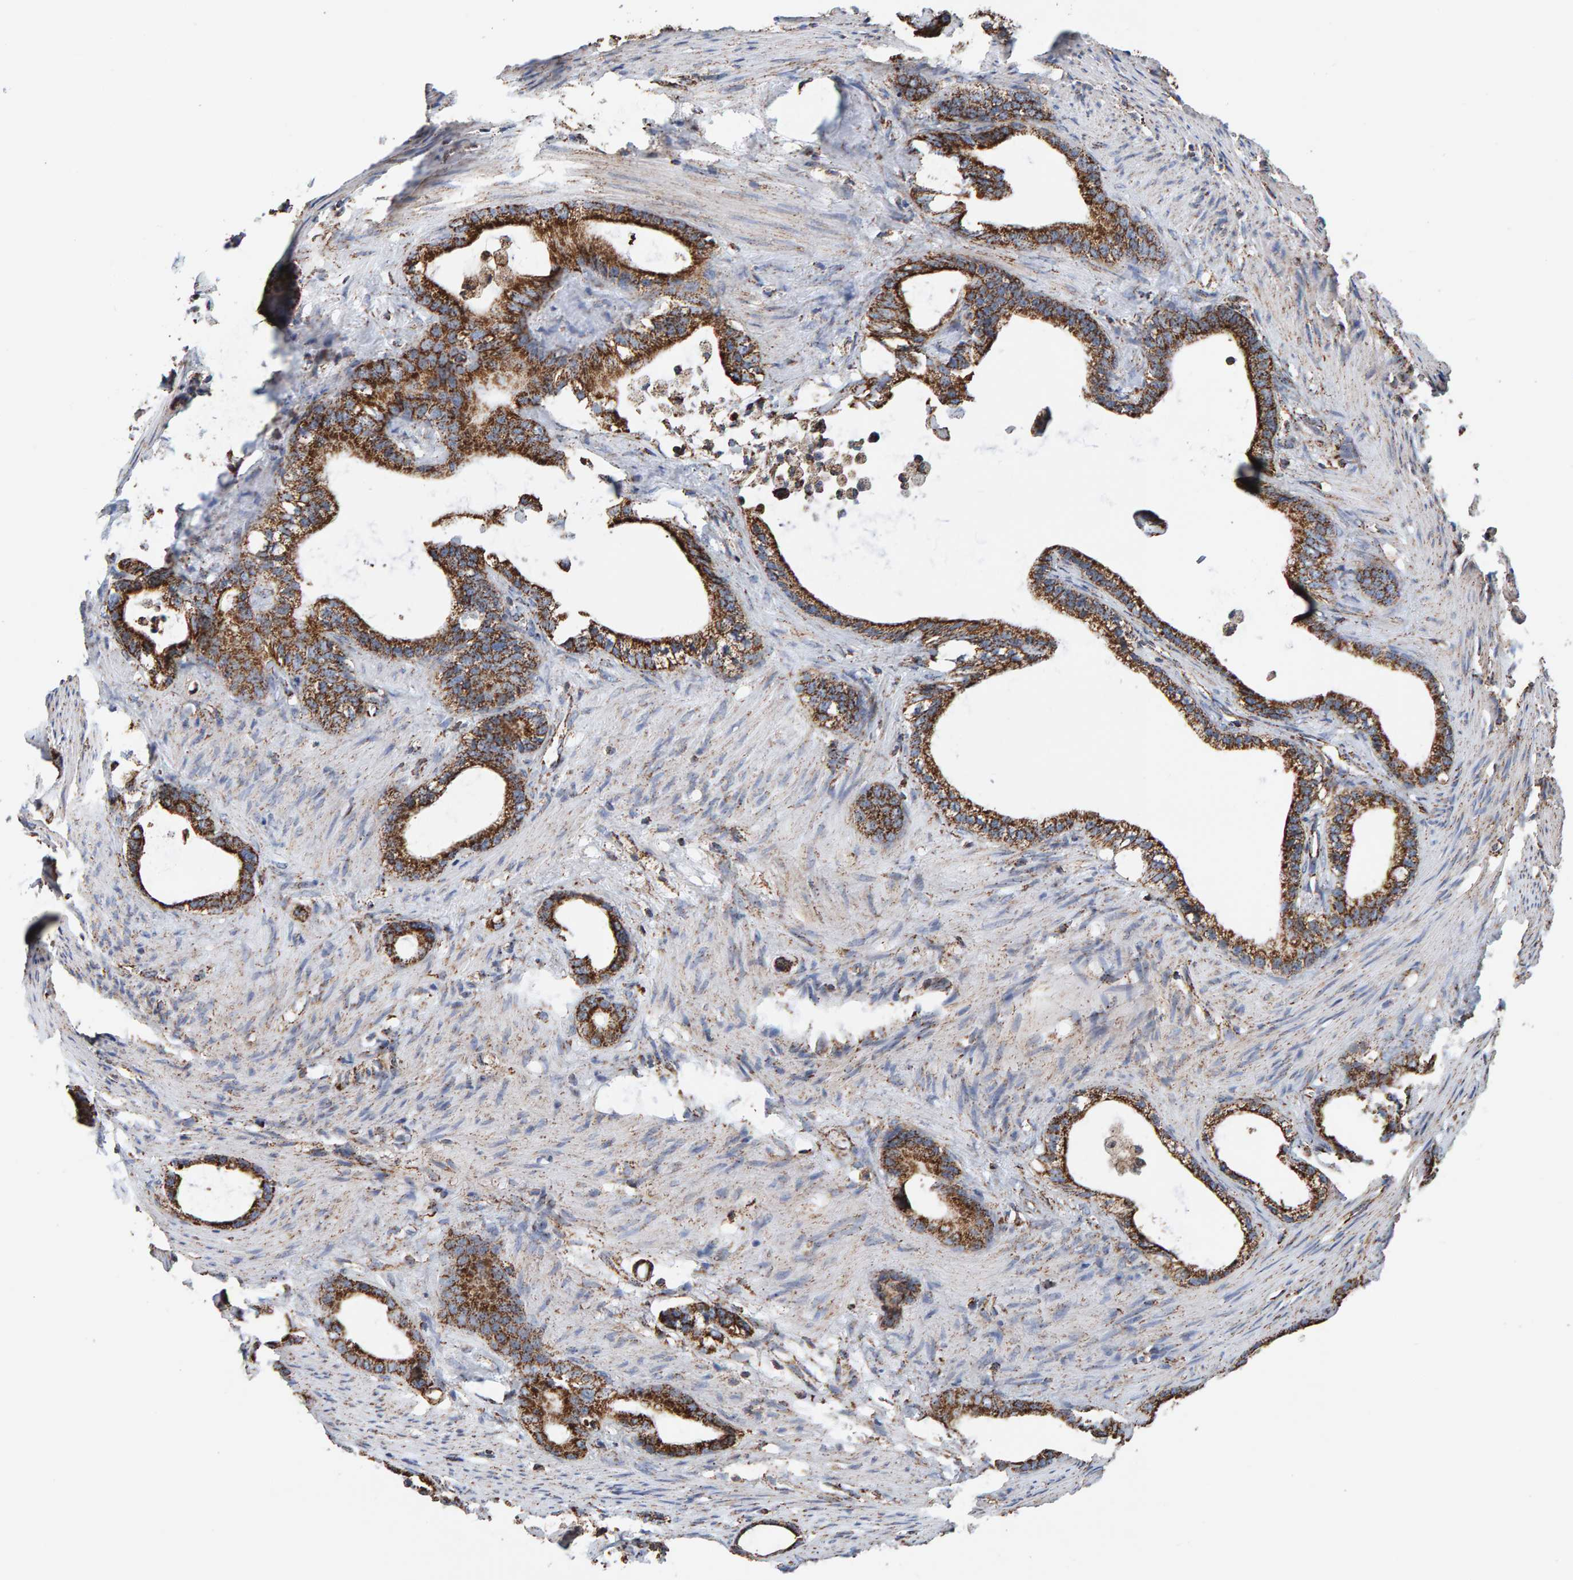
{"staining": {"intensity": "strong", "quantity": "25%-75%", "location": "cytoplasmic/membranous"}, "tissue": "stomach cancer", "cell_type": "Tumor cells", "image_type": "cancer", "snomed": [{"axis": "morphology", "description": "Adenocarcinoma, NOS"}, {"axis": "topography", "description": "Stomach"}], "caption": "Immunohistochemical staining of stomach adenocarcinoma exhibits high levels of strong cytoplasmic/membranous positivity in approximately 25%-75% of tumor cells. The protein is shown in brown color, while the nuclei are stained blue.", "gene": "MRPL45", "patient": {"sex": "female", "age": 75}}